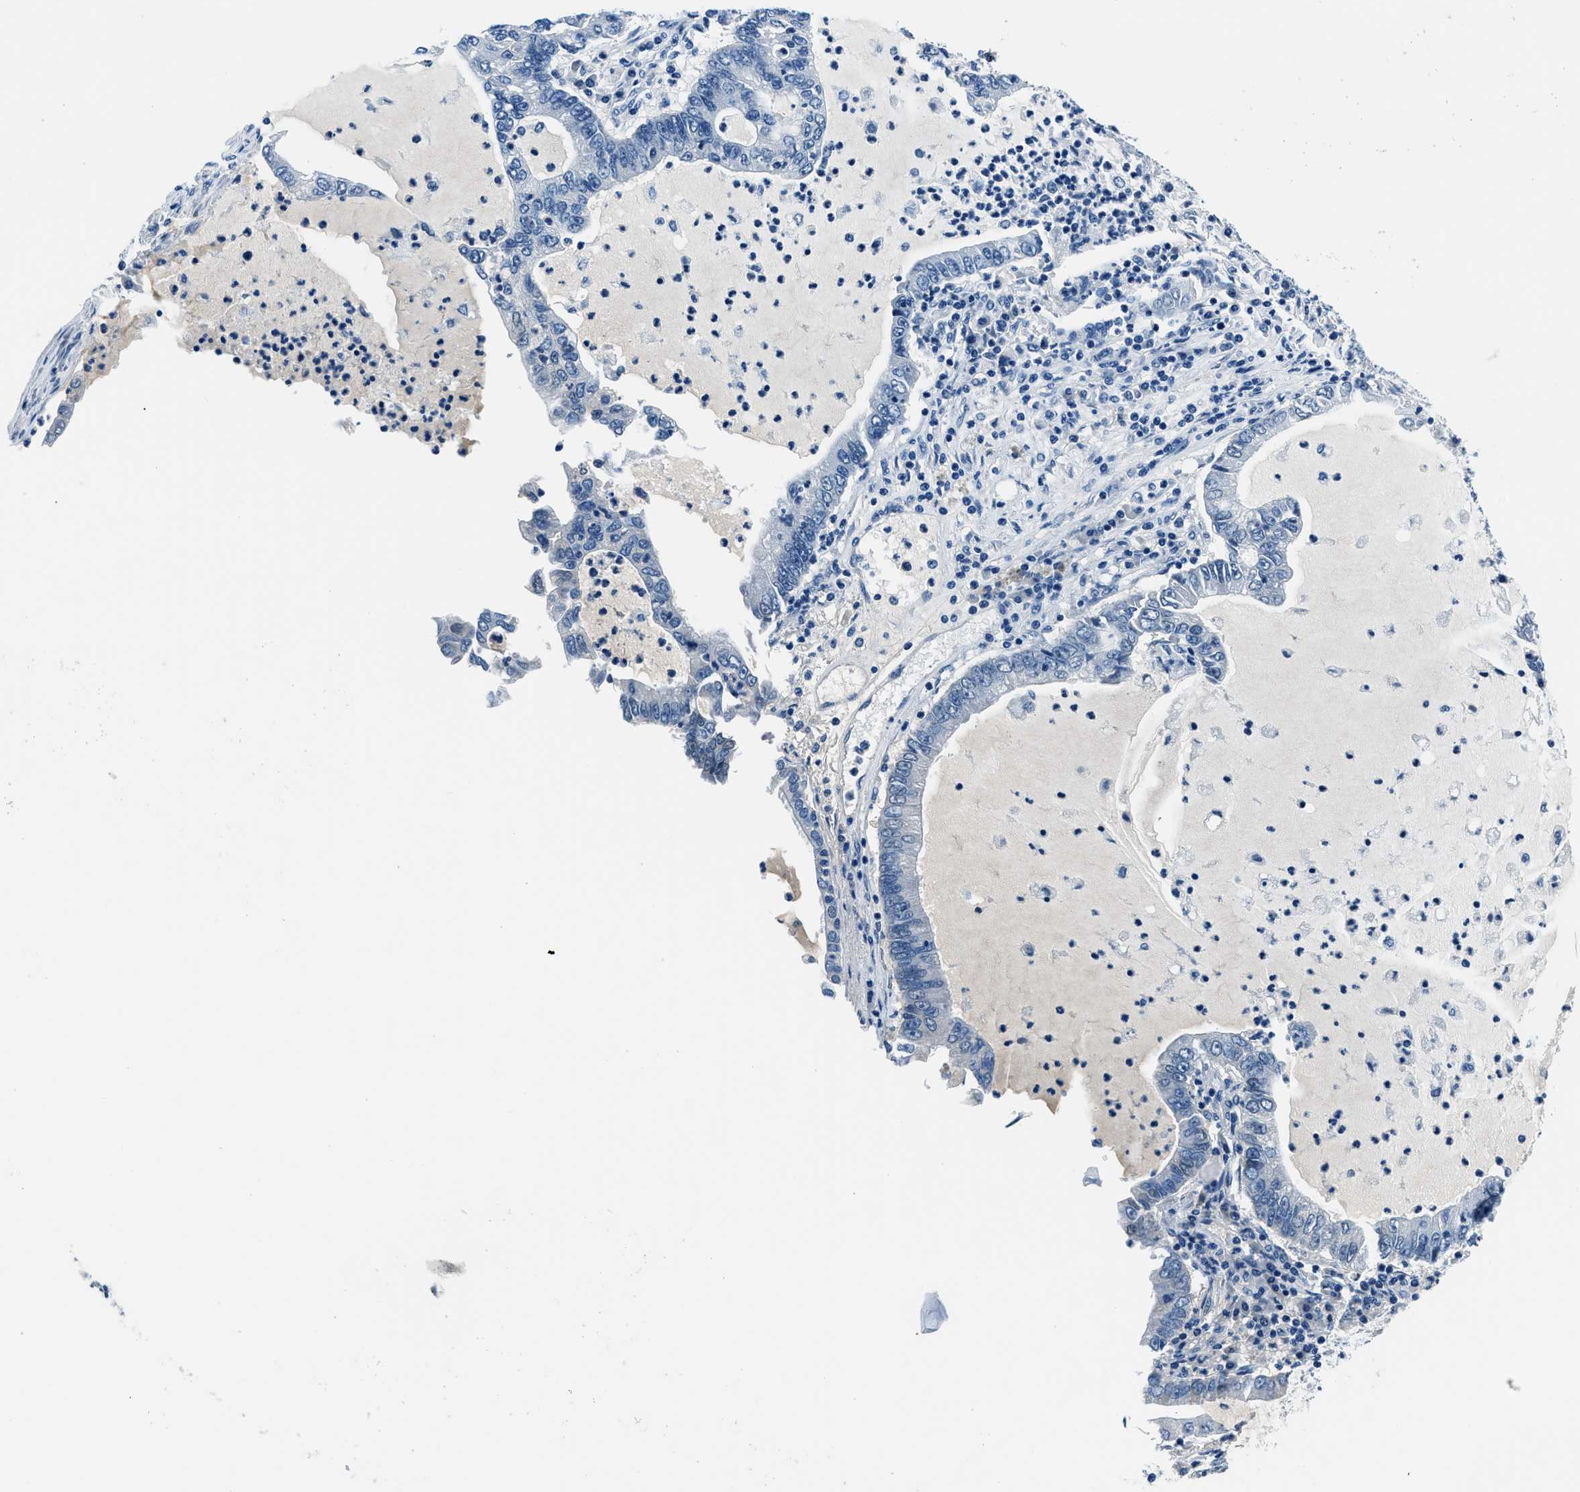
{"staining": {"intensity": "negative", "quantity": "none", "location": "none"}, "tissue": "lung cancer", "cell_type": "Tumor cells", "image_type": "cancer", "snomed": [{"axis": "morphology", "description": "Adenocarcinoma, NOS"}, {"axis": "topography", "description": "Lung"}], "caption": "Immunohistochemical staining of lung adenocarcinoma exhibits no significant positivity in tumor cells. Brightfield microscopy of immunohistochemistry stained with DAB (brown) and hematoxylin (blue), captured at high magnification.", "gene": "GJA3", "patient": {"sex": "female", "age": 51}}